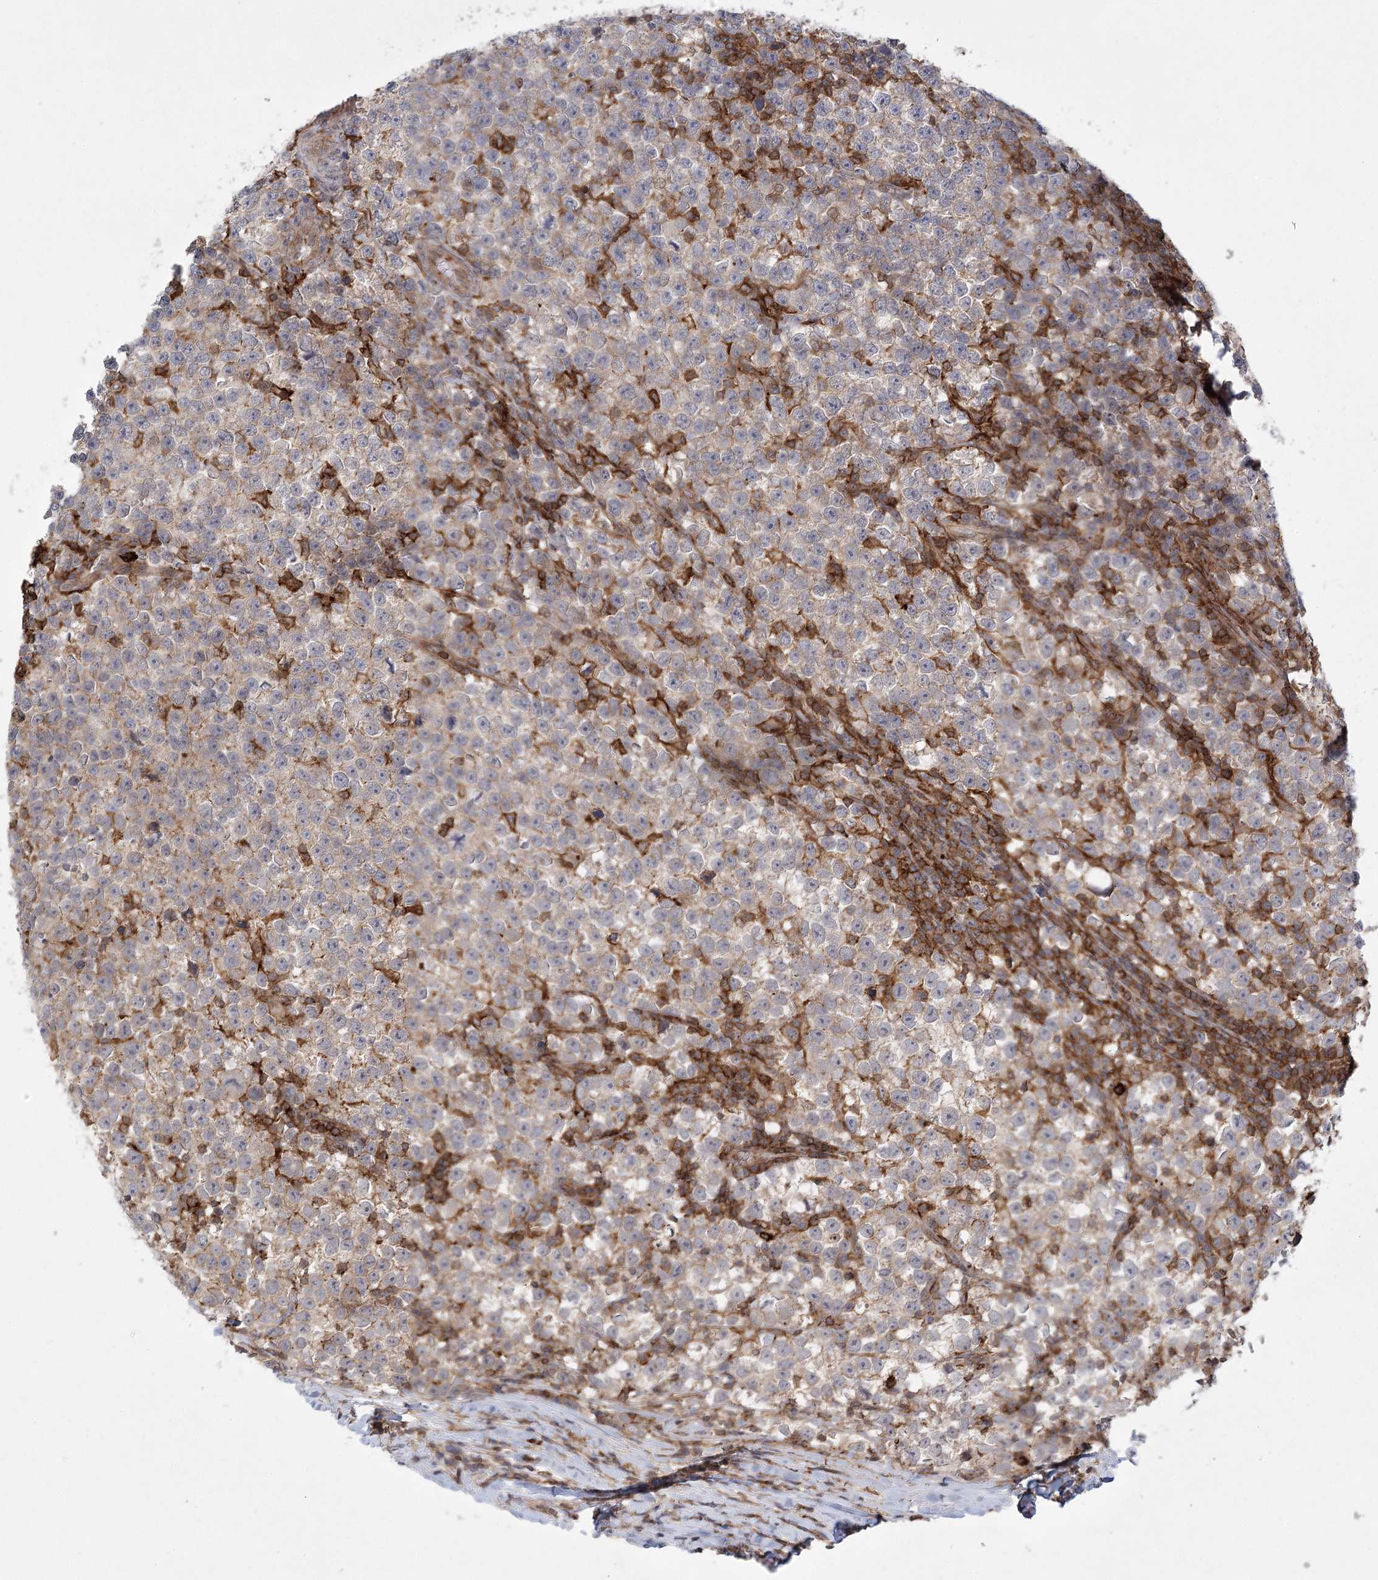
{"staining": {"intensity": "negative", "quantity": "none", "location": "none"}, "tissue": "testis cancer", "cell_type": "Tumor cells", "image_type": "cancer", "snomed": [{"axis": "morphology", "description": "Normal tissue, NOS"}, {"axis": "morphology", "description": "Seminoma, NOS"}, {"axis": "topography", "description": "Testis"}], "caption": "This is an IHC image of testis seminoma. There is no expression in tumor cells.", "gene": "MEPE", "patient": {"sex": "male", "age": 43}}